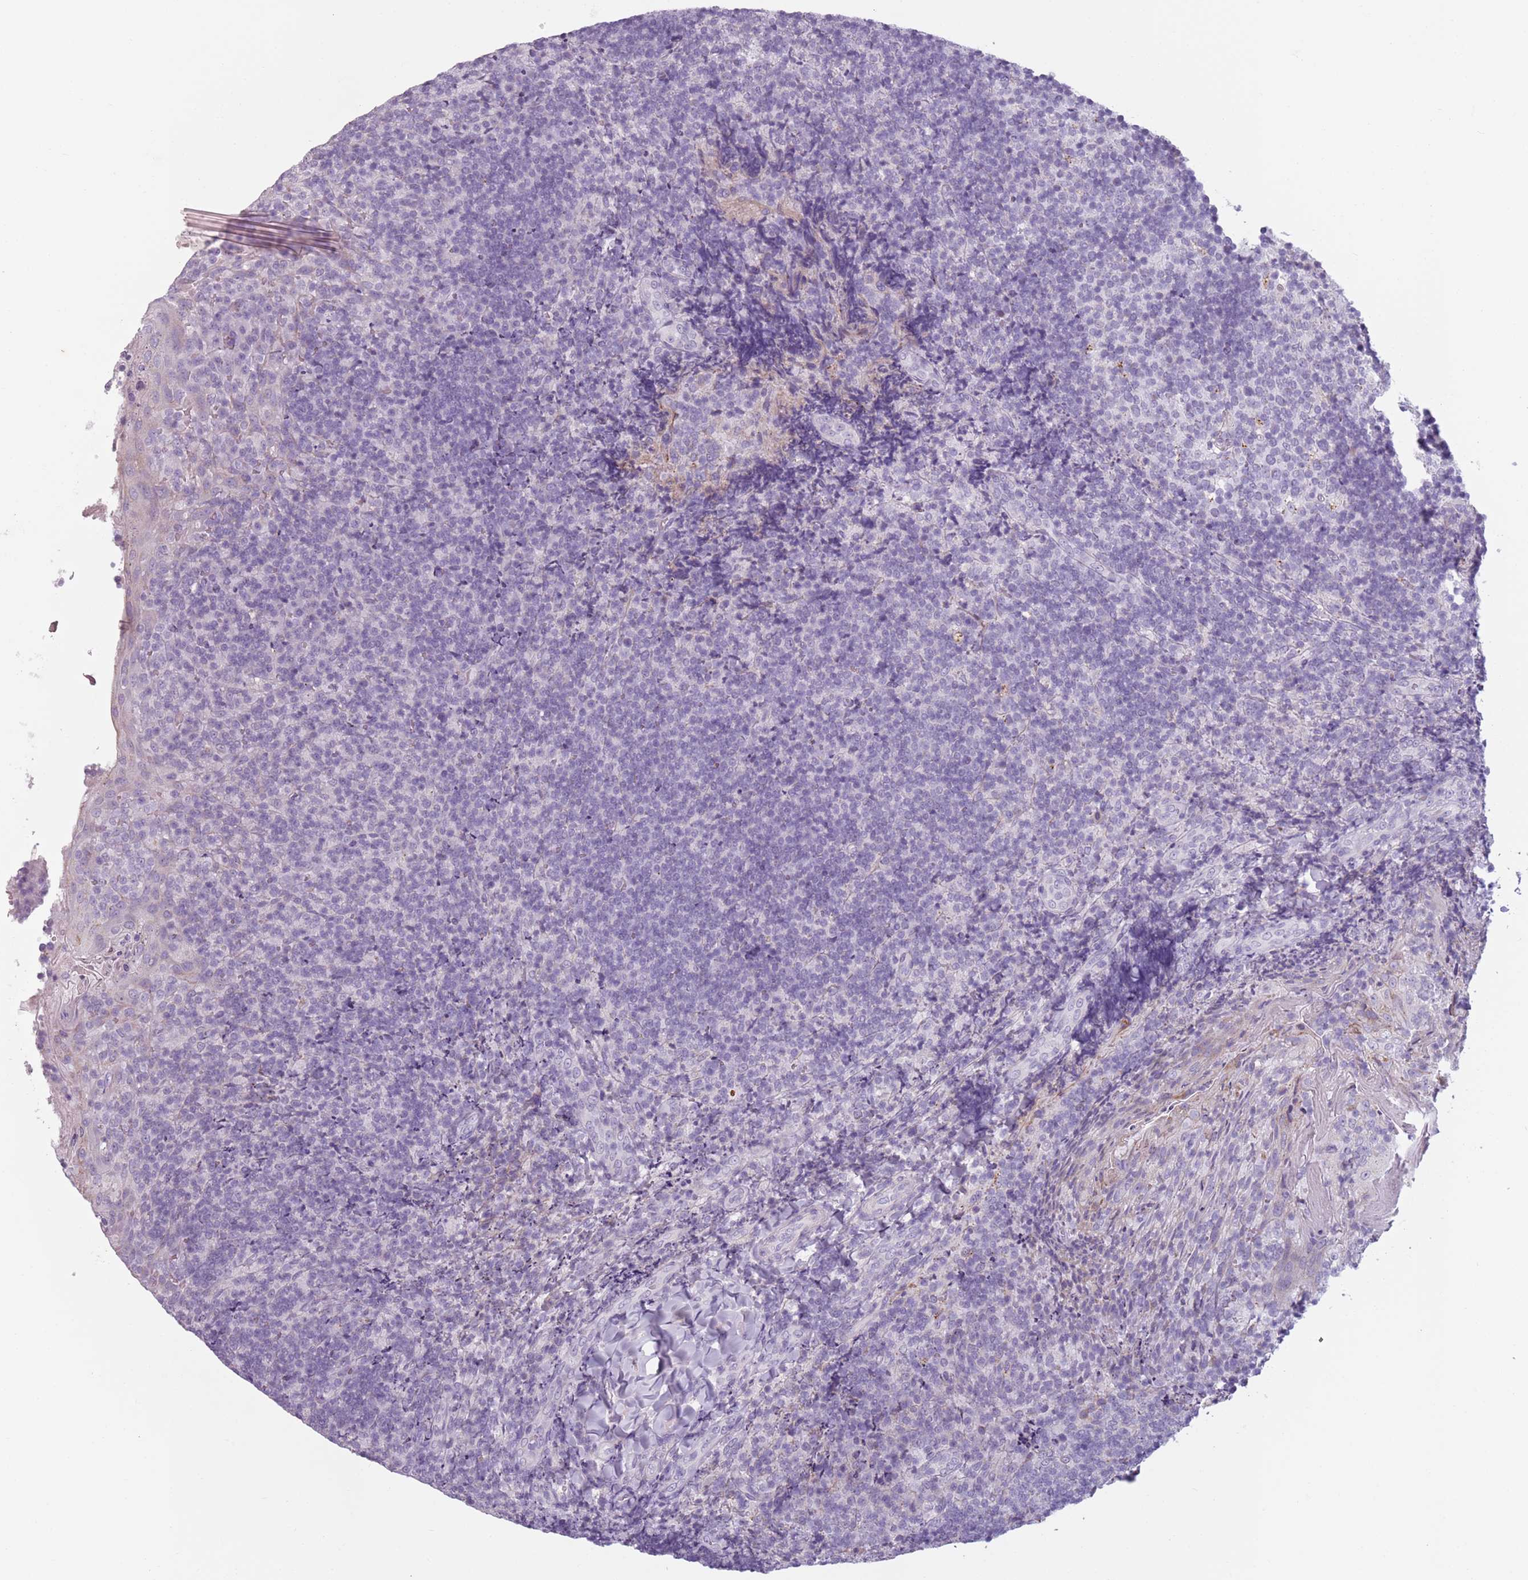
{"staining": {"intensity": "negative", "quantity": "none", "location": "none"}, "tissue": "tonsil", "cell_type": "Germinal center cells", "image_type": "normal", "snomed": [{"axis": "morphology", "description": "Normal tissue, NOS"}, {"axis": "topography", "description": "Tonsil"}], "caption": "Immunohistochemical staining of unremarkable tonsil displays no significant expression in germinal center cells. (DAB (3,3'-diaminobenzidine) IHC, high magnification).", "gene": "MEGF8", "patient": {"sex": "female", "age": 10}}